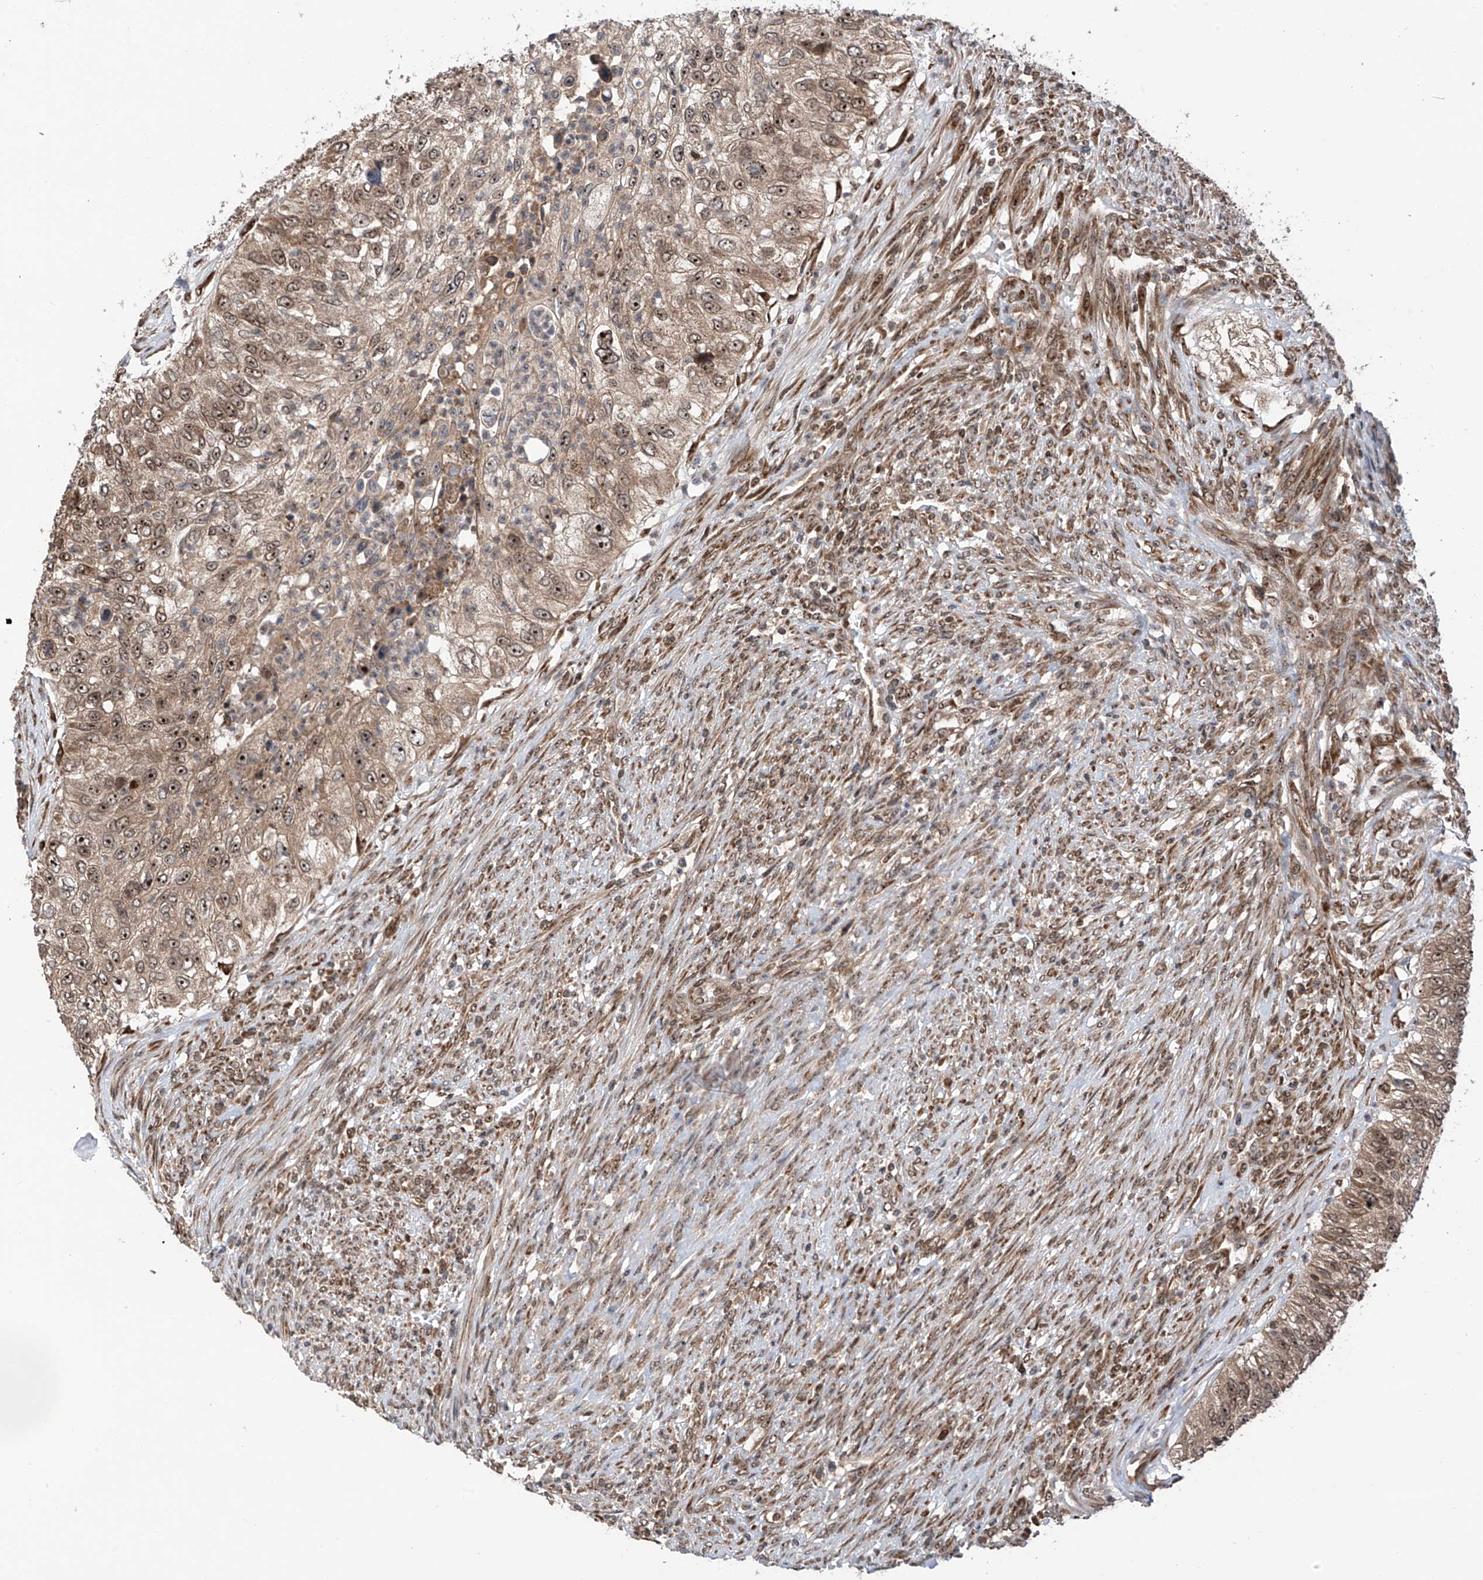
{"staining": {"intensity": "moderate", "quantity": ">75%", "location": "cytoplasmic/membranous,nuclear"}, "tissue": "urothelial cancer", "cell_type": "Tumor cells", "image_type": "cancer", "snomed": [{"axis": "morphology", "description": "Urothelial carcinoma, High grade"}, {"axis": "topography", "description": "Urinary bladder"}], "caption": "IHC (DAB) staining of urothelial carcinoma (high-grade) exhibits moderate cytoplasmic/membranous and nuclear protein staining in approximately >75% of tumor cells. (DAB = brown stain, brightfield microscopy at high magnification).", "gene": "C1orf131", "patient": {"sex": "female", "age": 60}}